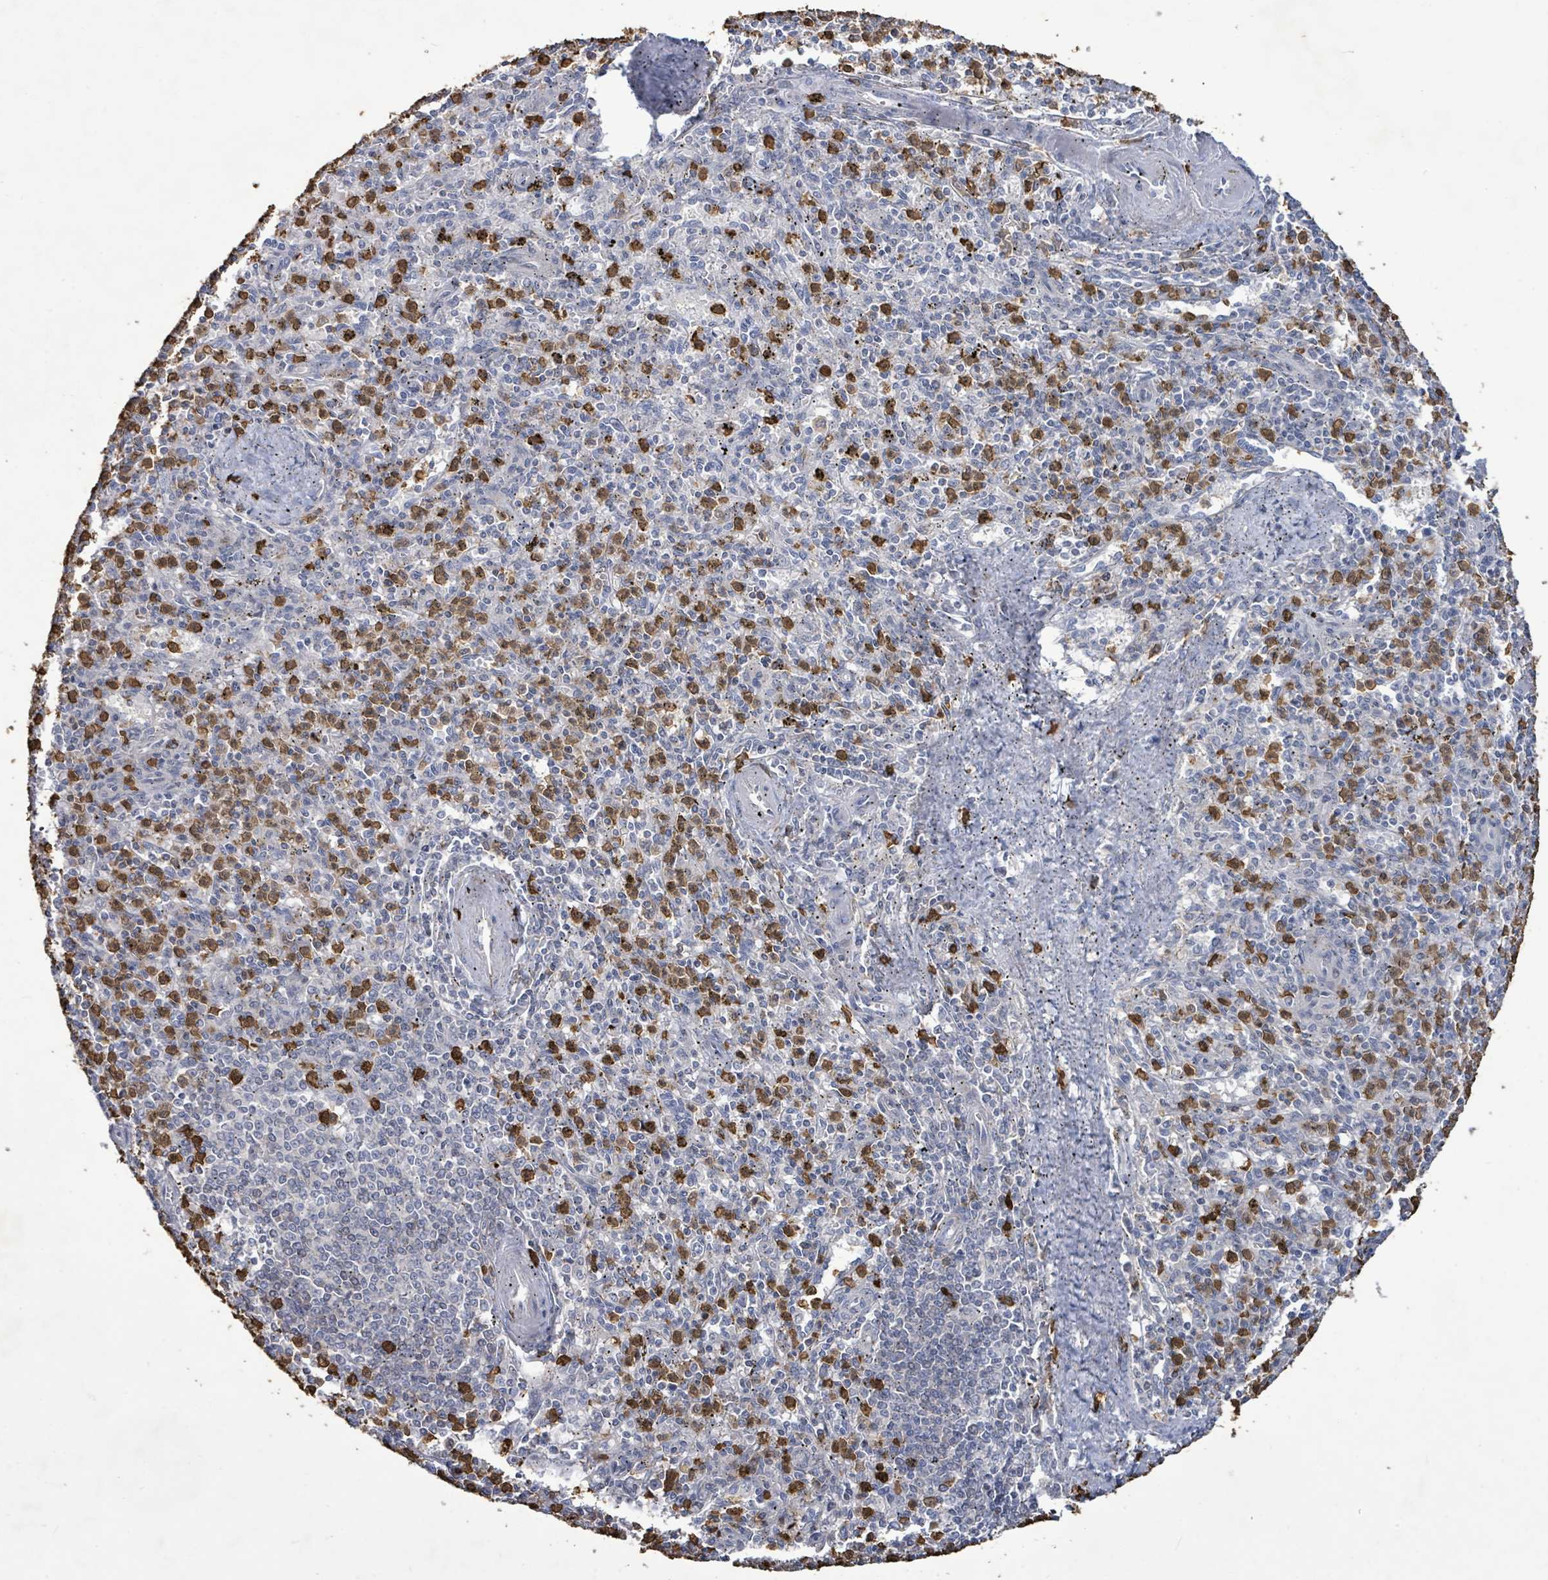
{"staining": {"intensity": "strong", "quantity": "25%-75%", "location": "cytoplasmic/membranous"}, "tissue": "spleen", "cell_type": "Cells in red pulp", "image_type": "normal", "snomed": [{"axis": "morphology", "description": "Normal tissue, NOS"}, {"axis": "topography", "description": "Spleen"}], "caption": "Immunohistochemical staining of normal spleen demonstrates high levels of strong cytoplasmic/membranous positivity in approximately 25%-75% of cells in red pulp.", "gene": "FAM210A", "patient": {"sex": "male", "age": 72}}